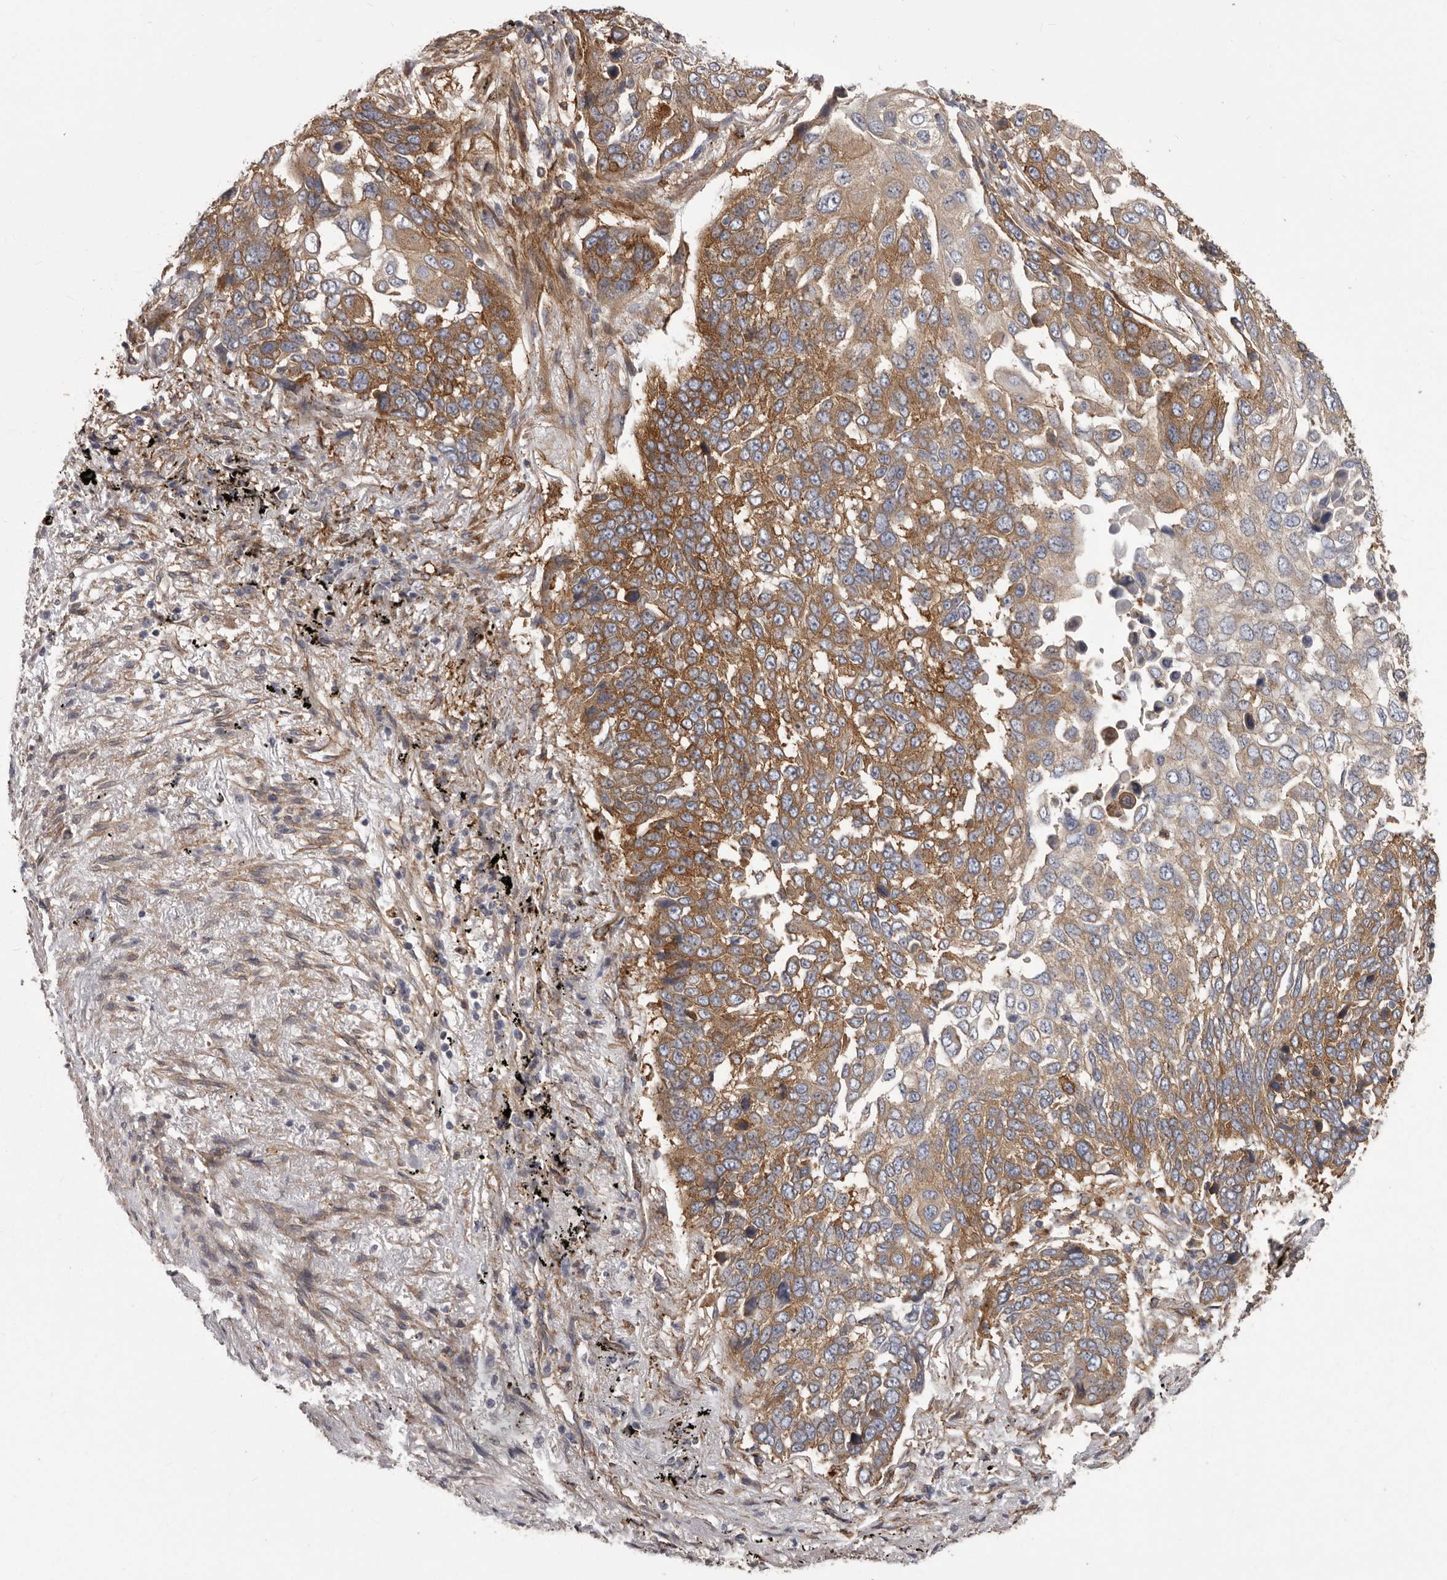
{"staining": {"intensity": "moderate", "quantity": ">75%", "location": "cytoplasmic/membranous"}, "tissue": "lung cancer", "cell_type": "Tumor cells", "image_type": "cancer", "snomed": [{"axis": "morphology", "description": "Squamous cell carcinoma, NOS"}, {"axis": "topography", "description": "Lung"}], "caption": "Immunohistochemical staining of squamous cell carcinoma (lung) exhibits moderate cytoplasmic/membranous protein positivity in about >75% of tumor cells.", "gene": "ENAH", "patient": {"sex": "male", "age": 66}}